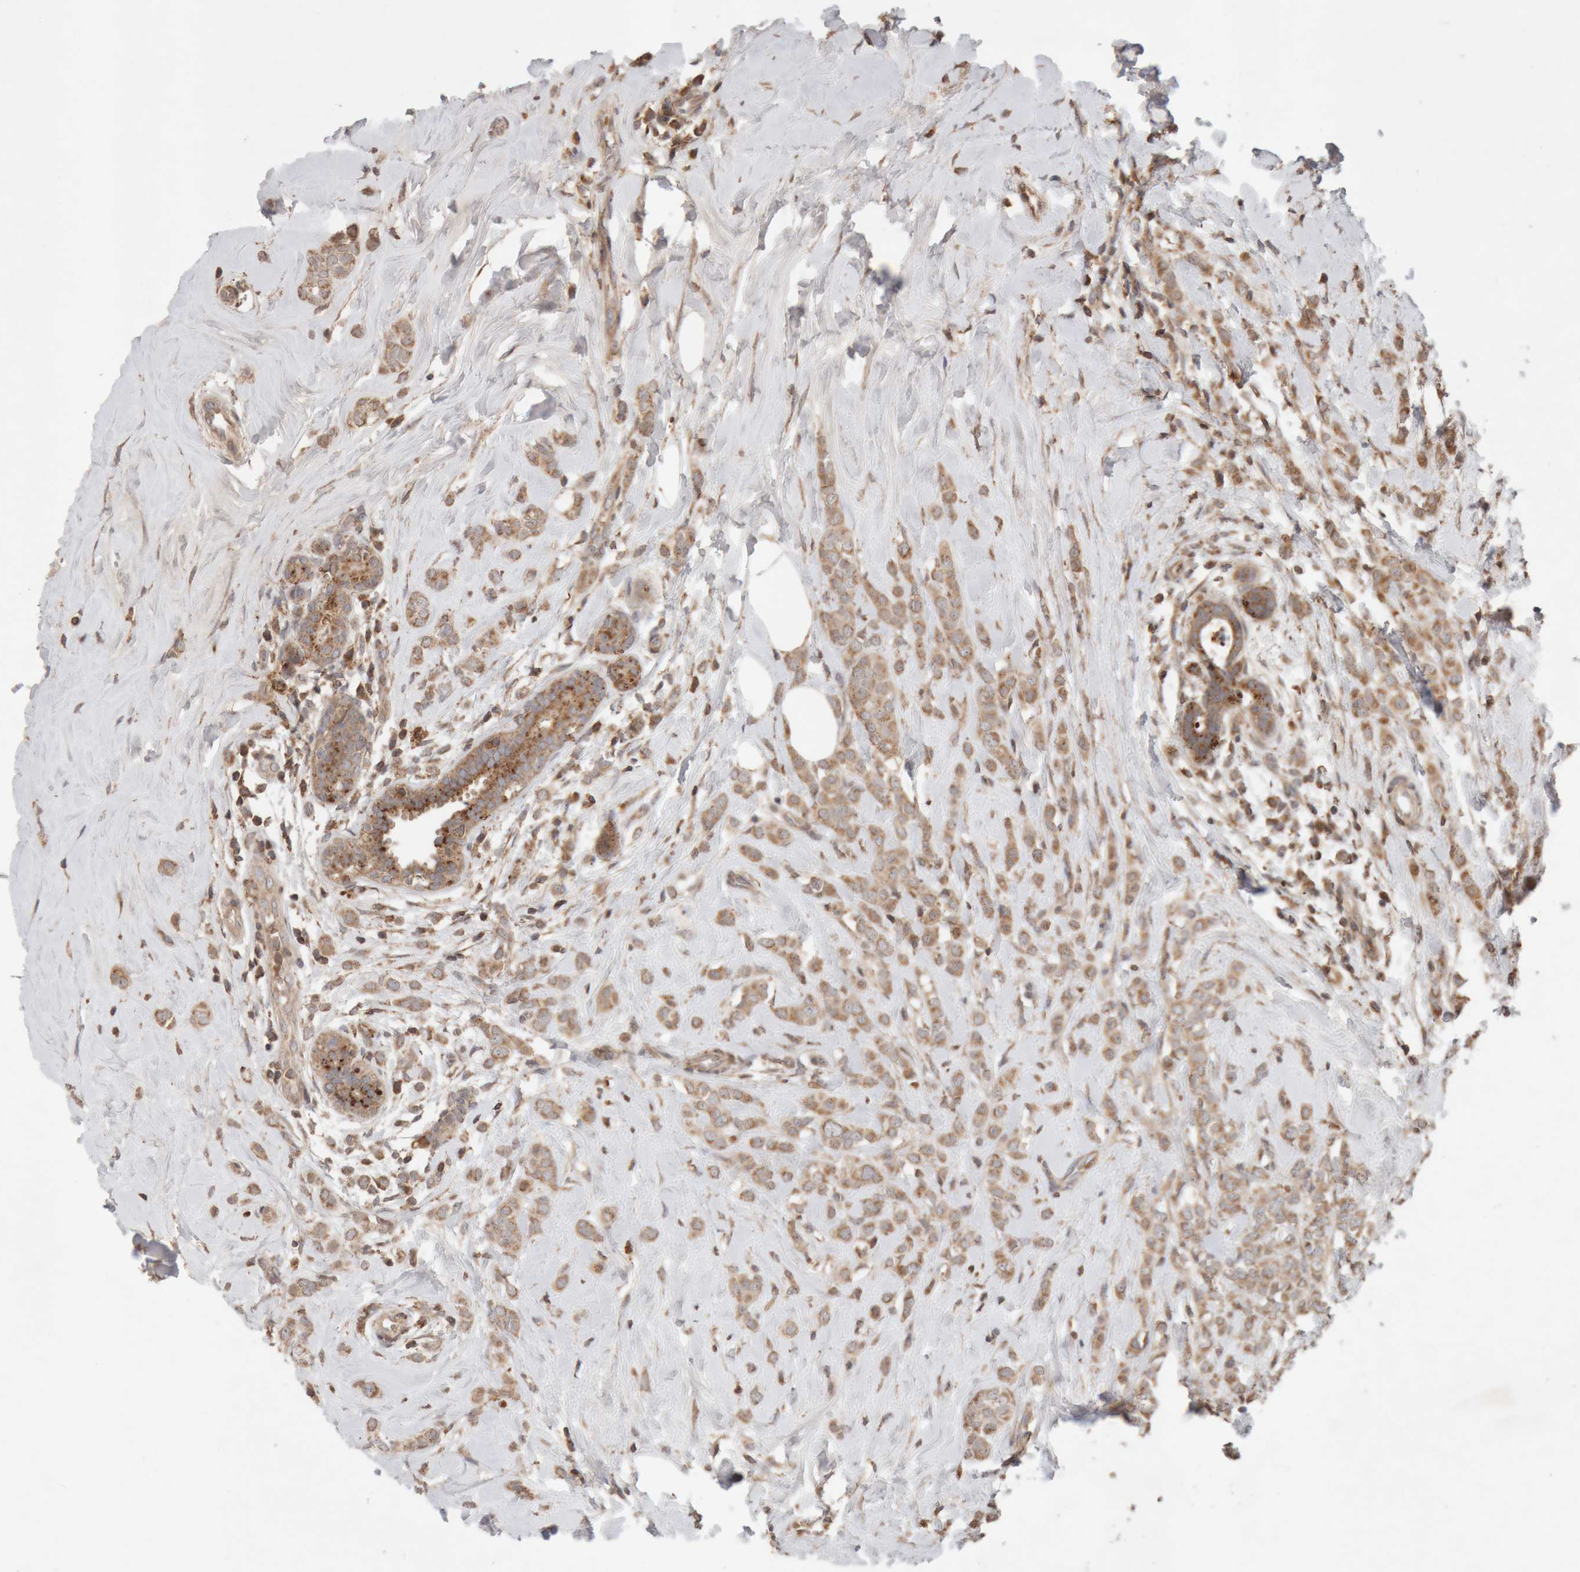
{"staining": {"intensity": "moderate", "quantity": ">75%", "location": "cytoplasmic/membranous"}, "tissue": "breast cancer", "cell_type": "Tumor cells", "image_type": "cancer", "snomed": [{"axis": "morphology", "description": "Lobular carcinoma"}, {"axis": "topography", "description": "Breast"}], "caption": "Immunohistochemistry (IHC) of lobular carcinoma (breast) exhibits medium levels of moderate cytoplasmic/membranous expression in about >75% of tumor cells.", "gene": "KIF21B", "patient": {"sex": "female", "age": 47}}